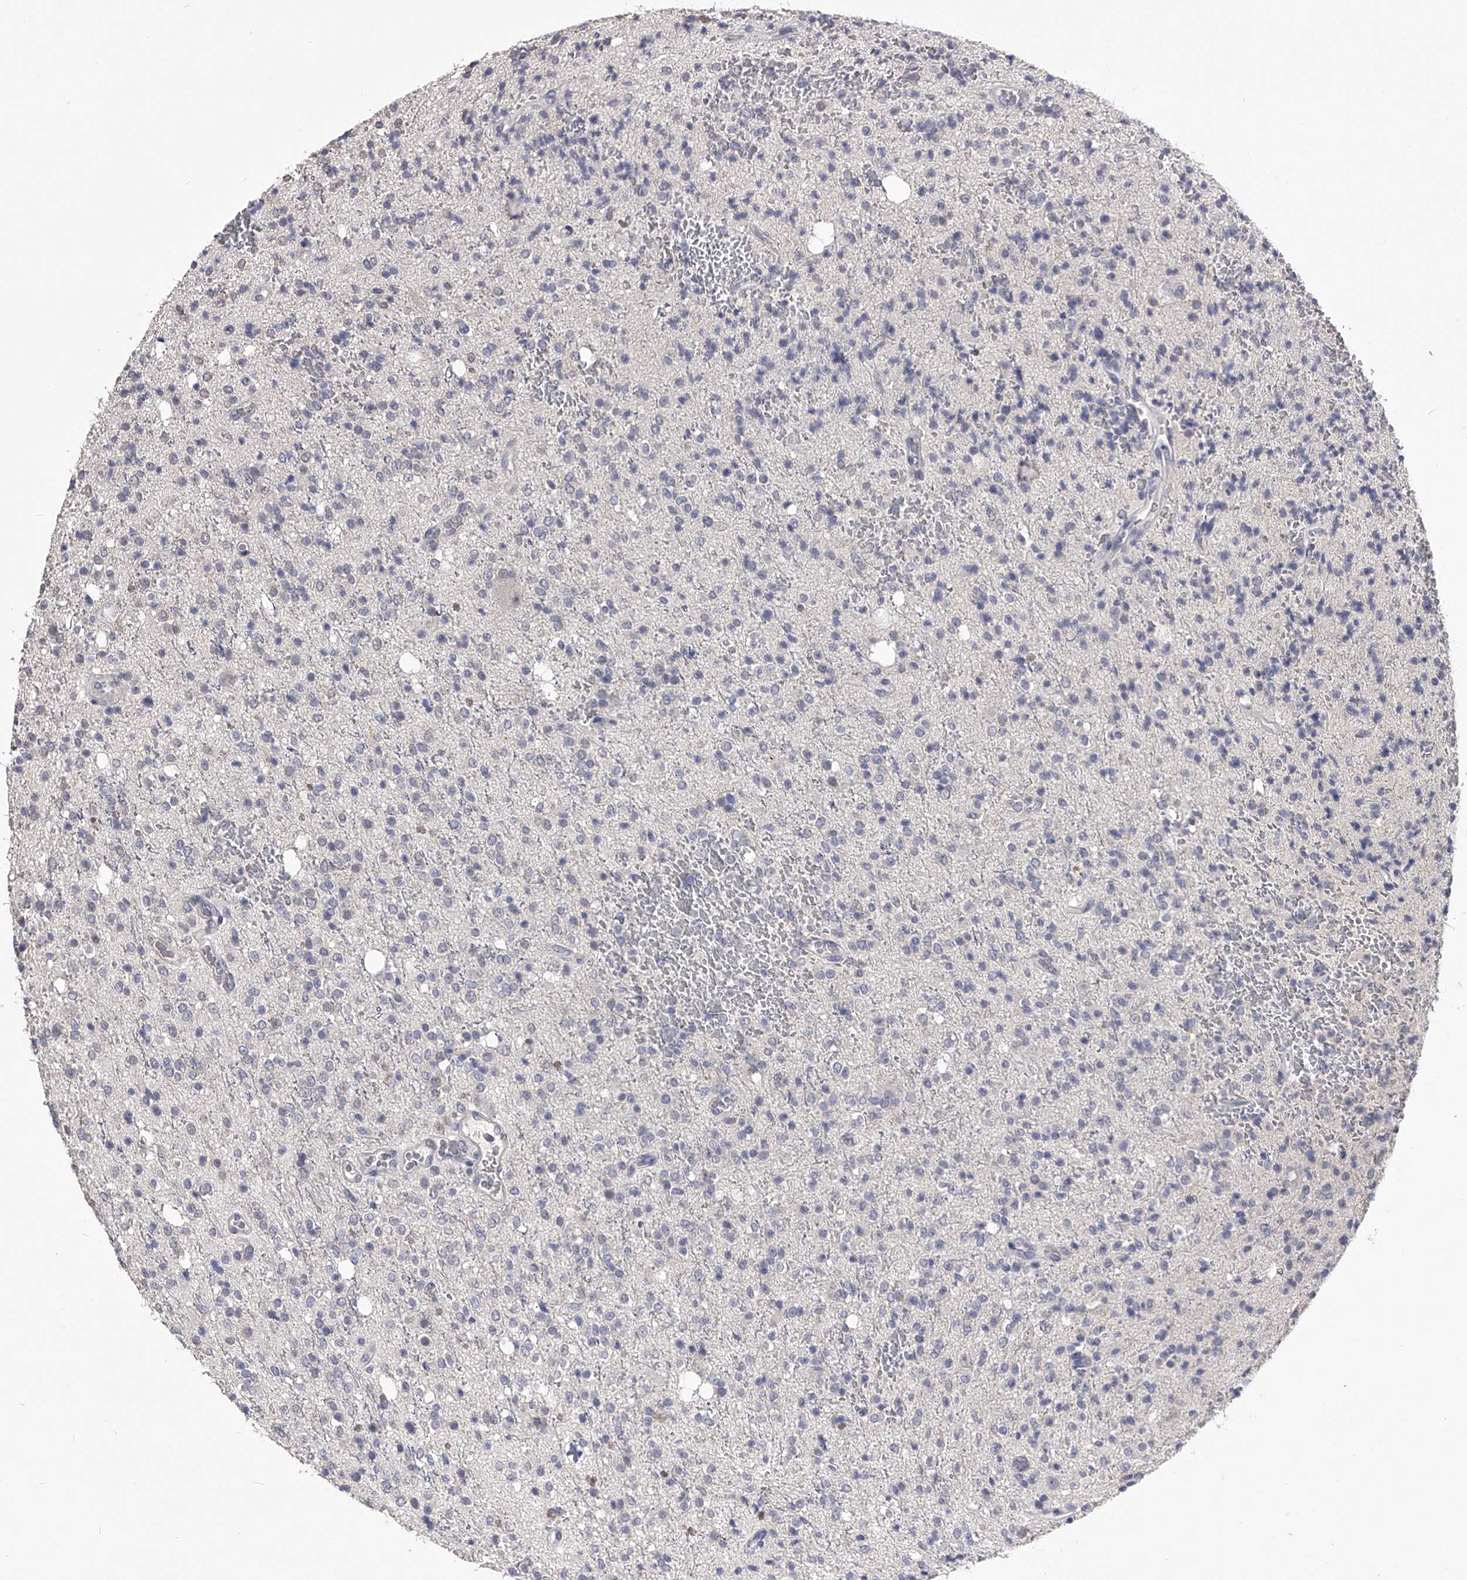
{"staining": {"intensity": "negative", "quantity": "none", "location": "none"}, "tissue": "glioma", "cell_type": "Tumor cells", "image_type": "cancer", "snomed": [{"axis": "morphology", "description": "Glioma, malignant, High grade"}, {"axis": "topography", "description": "Brain"}], "caption": "Tumor cells are negative for brown protein staining in malignant glioma (high-grade).", "gene": "MDN1", "patient": {"sex": "male", "age": 34}}